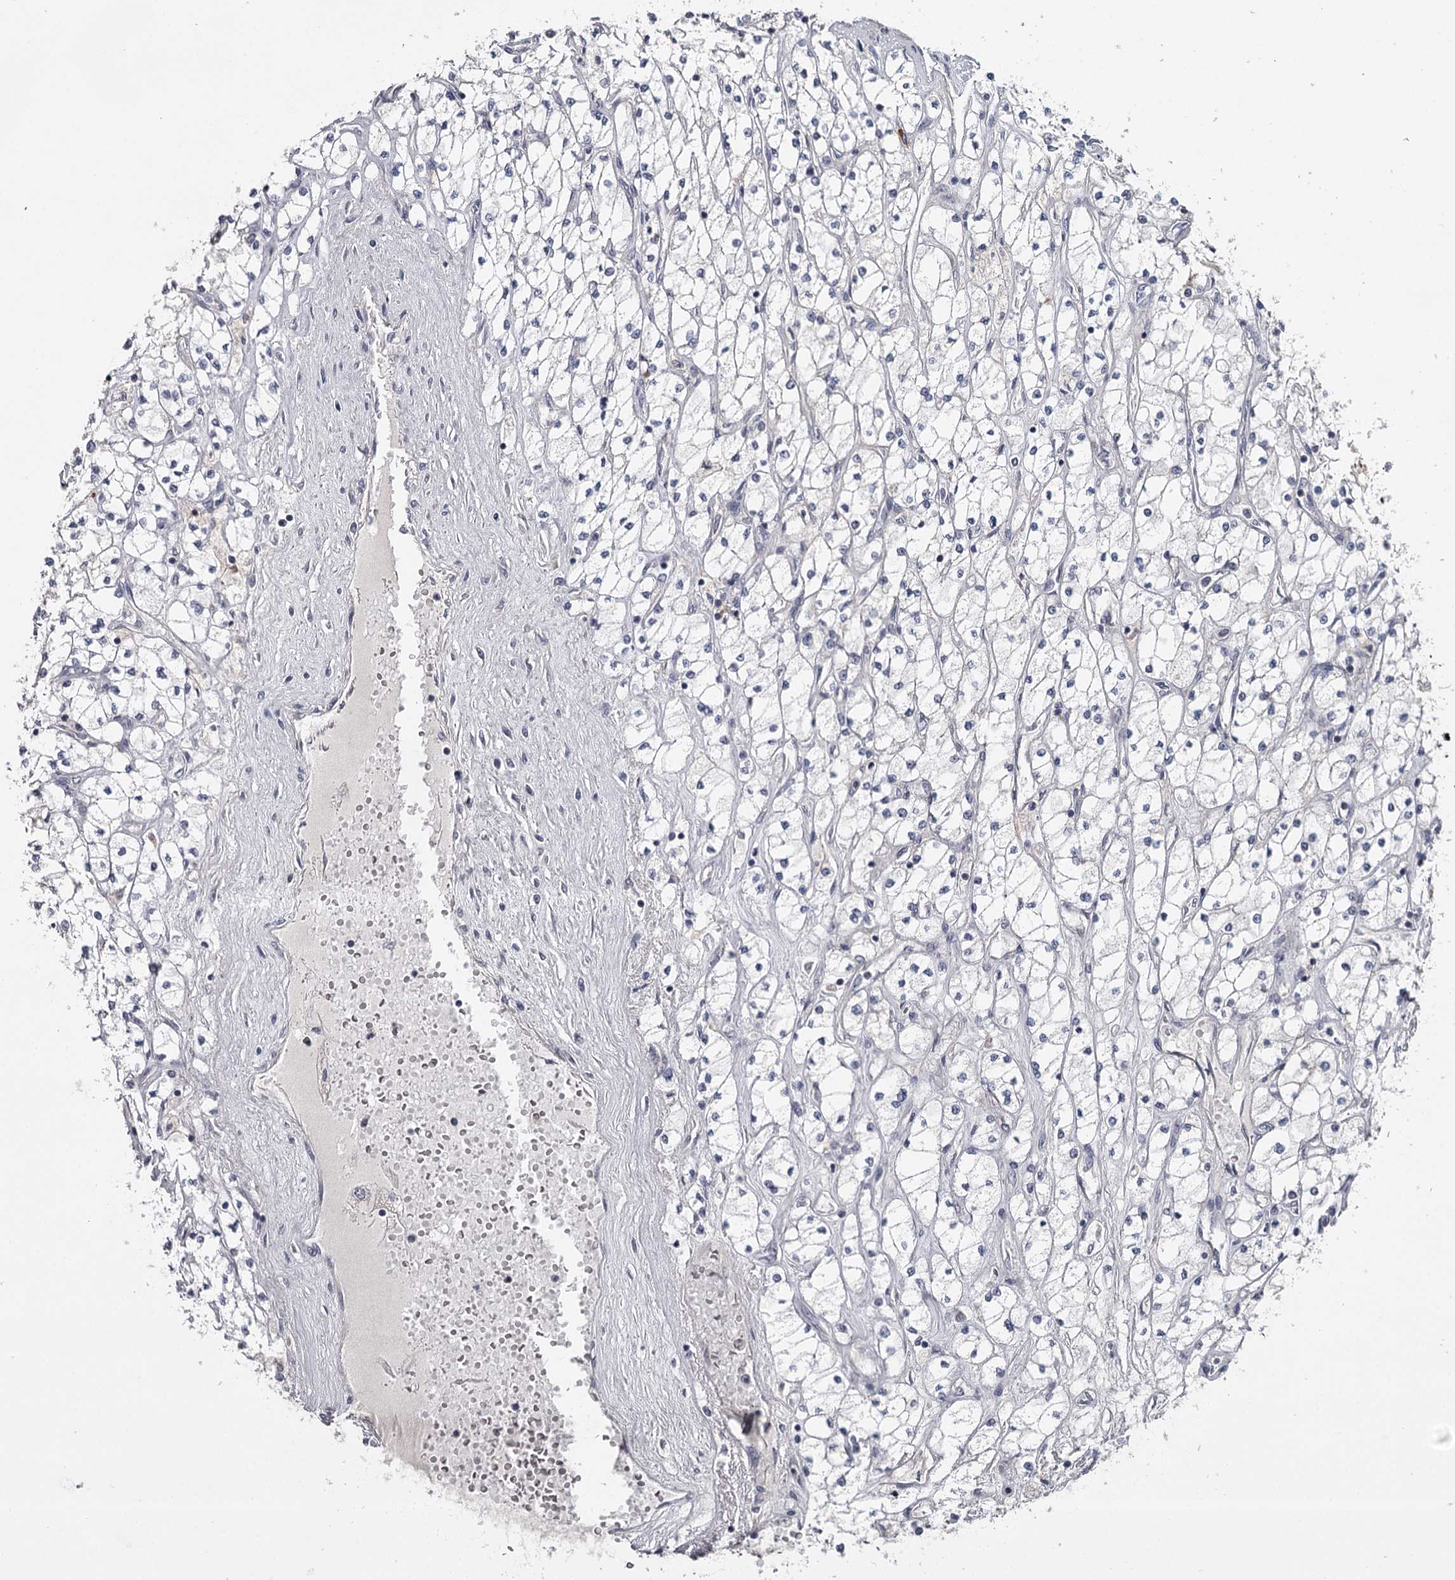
{"staining": {"intensity": "negative", "quantity": "none", "location": "none"}, "tissue": "renal cancer", "cell_type": "Tumor cells", "image_type": "cancer", "snomed": [{"axis": "morphology", "description": "Adenocarcinoma, NOS"}, {"axis": "topography", "description": "Kidney"}], "caption": "The immunohistochemistry histopathology image has no significant positivity in tumor cells of renal cancer tissue.", "gene": "GTSF1", "patient": {"sex": "male", "age": 80}}